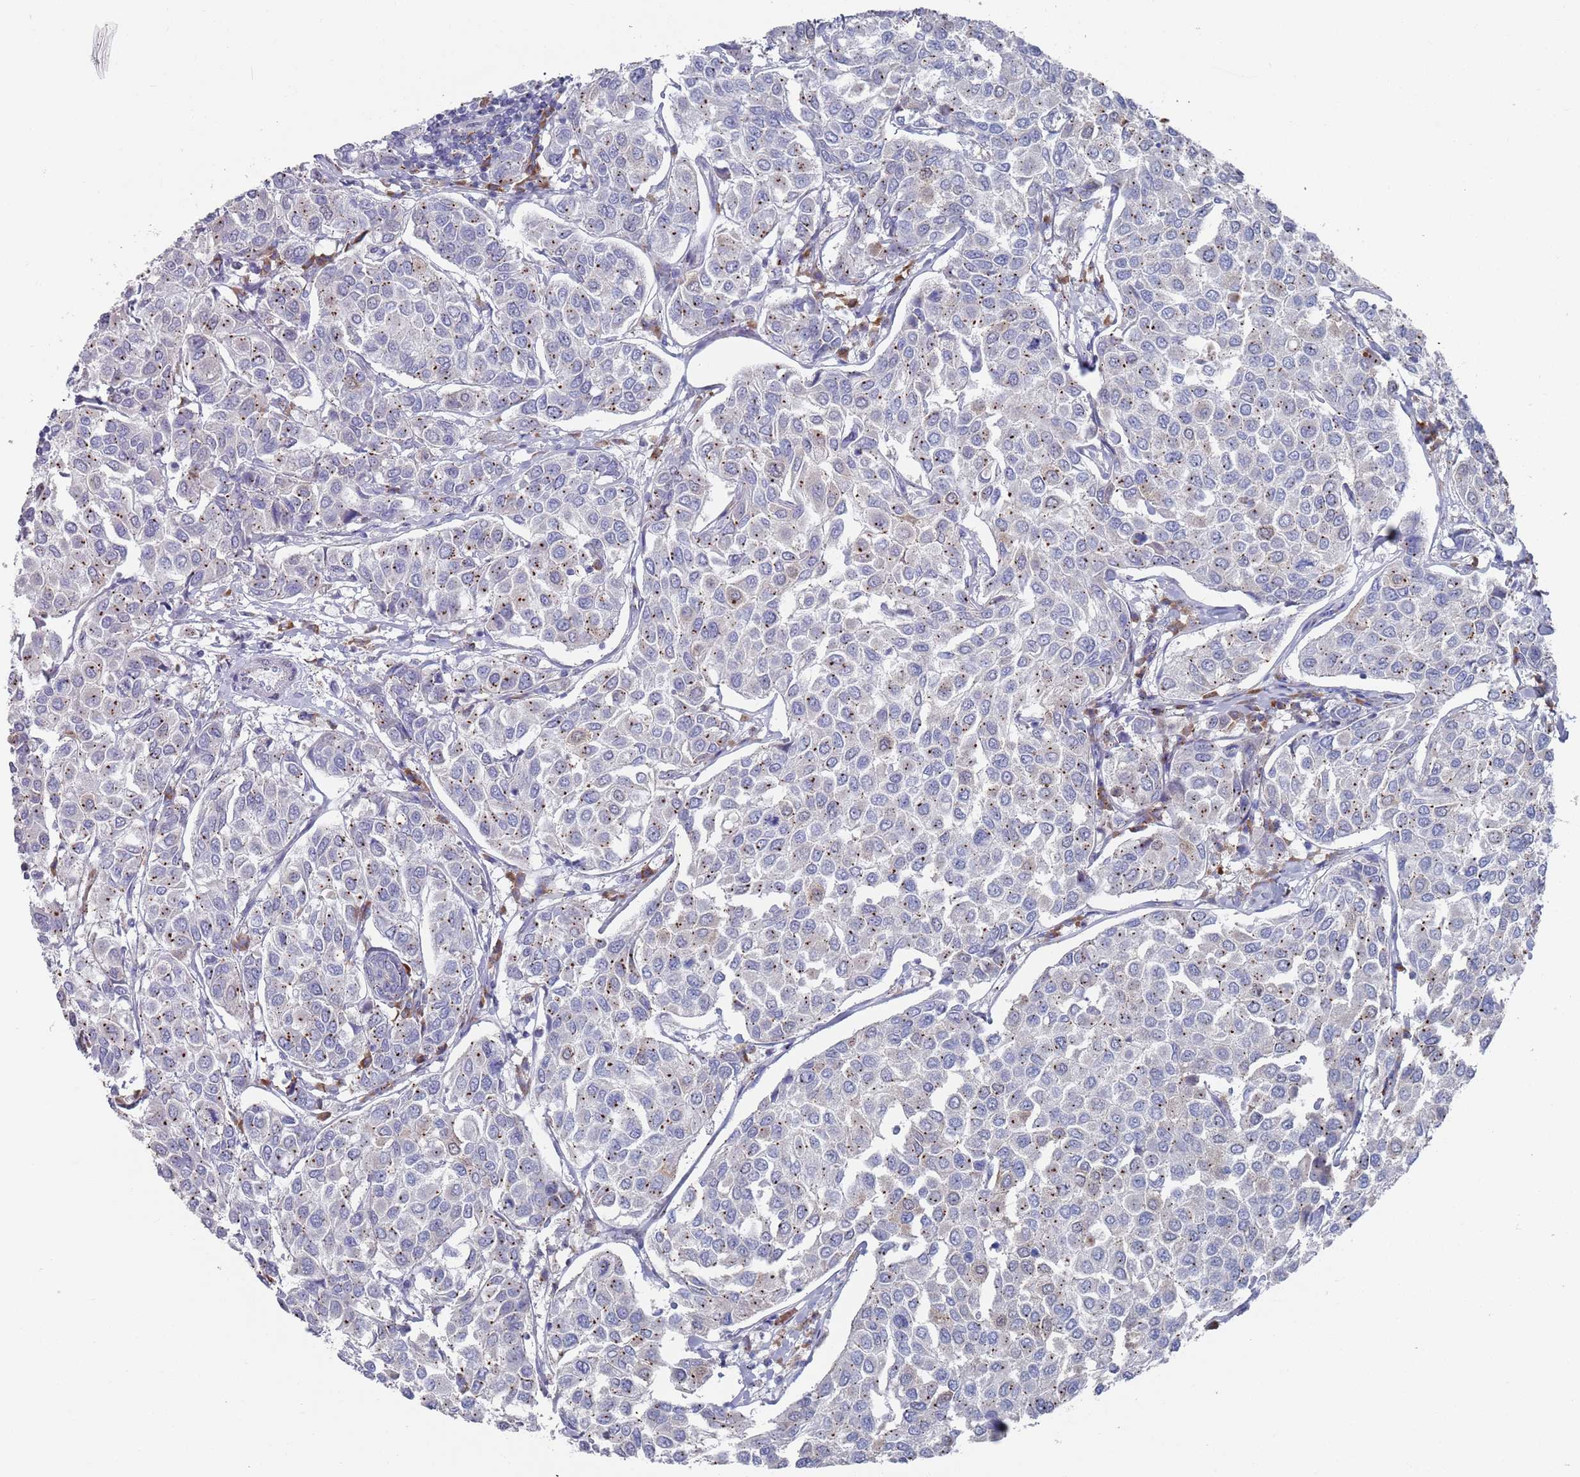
{"staining": {"intensity": "moderate", "quantity": "25%-75%", "location": "cytoplasmic/membranous"}, "tissue": "breast cancer", "cell_type": "Tumor cells", "image_type": "cancer", "snomed": [{"axis": "morphology", "description": "Duct carcinoma"}, {"axis": "topography", "description": "Breast"}], "caption": "About 25%-75% of tumor cells in human breast intraductal carcinoma reveal moderate cytoplasmic/membranous protein staining as visualized by brown immunohistochemical staining.", "gene": "MAT1A", "patient": {"sex": "female", "age": 55}}